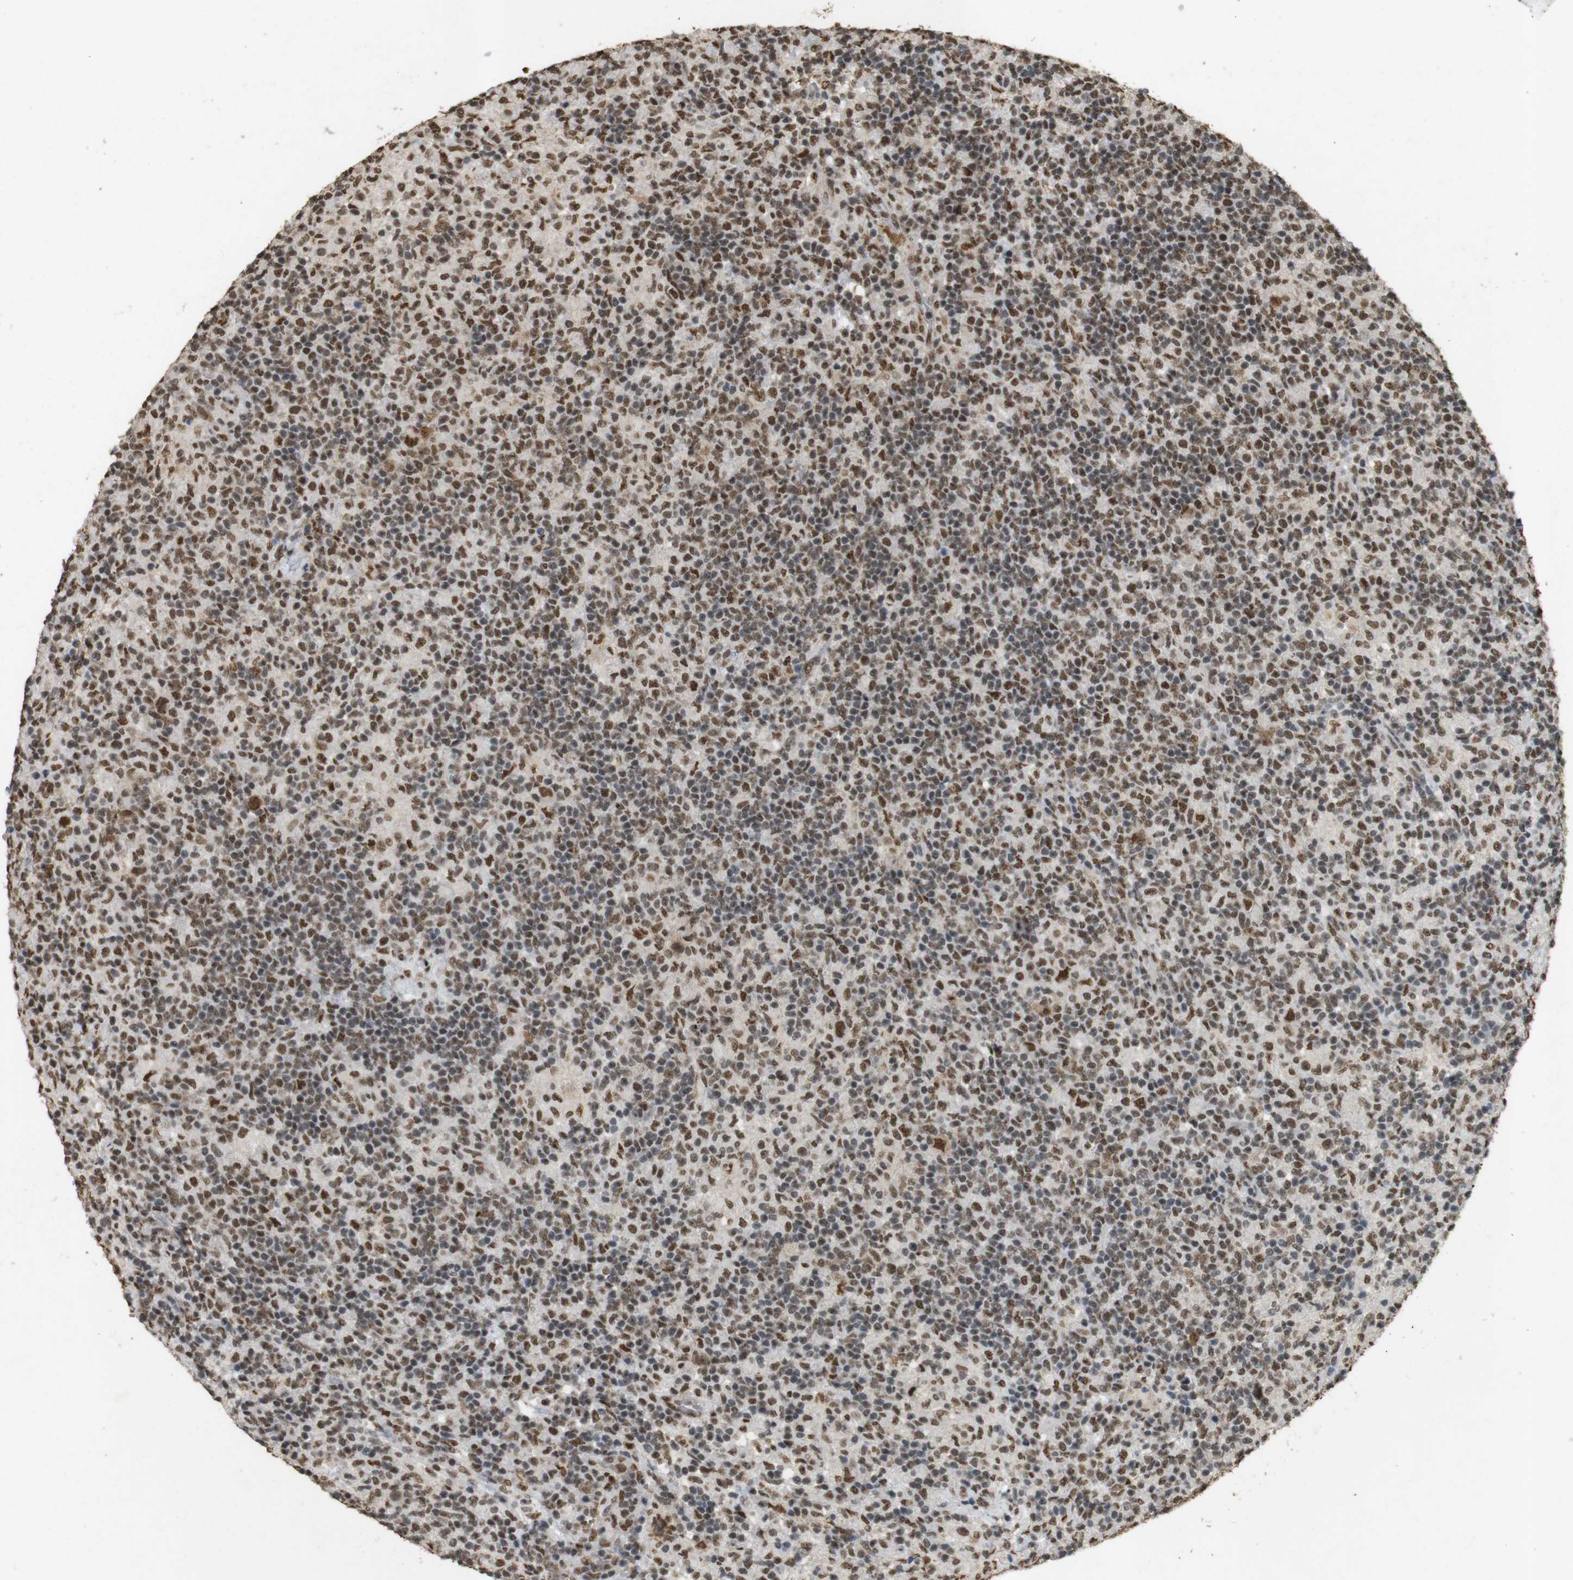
{"staining": {"intensity": "strong", "quantity": ">75%", "location": "nuclear"}, "tissue": "lymphoma", "cell_type": "Tumor cells", "image_type": "cancer", "snomed": [{"axis": "morphology", "description": "Hodgkin's disease, NOS"}, {"axis": "topography", "description": "Lymph node"}], "caption": "Lymphoma tissue reveals strong nuclear expression in approximately >75% of tumor cells, visualized by immunohistochemistry. (DAB (3,3'-diaminobenzidine) IHC with brightfield microscopy, high magnification).", "gene": "GATA4", "patient": {"sex": "male", "age": 70}}